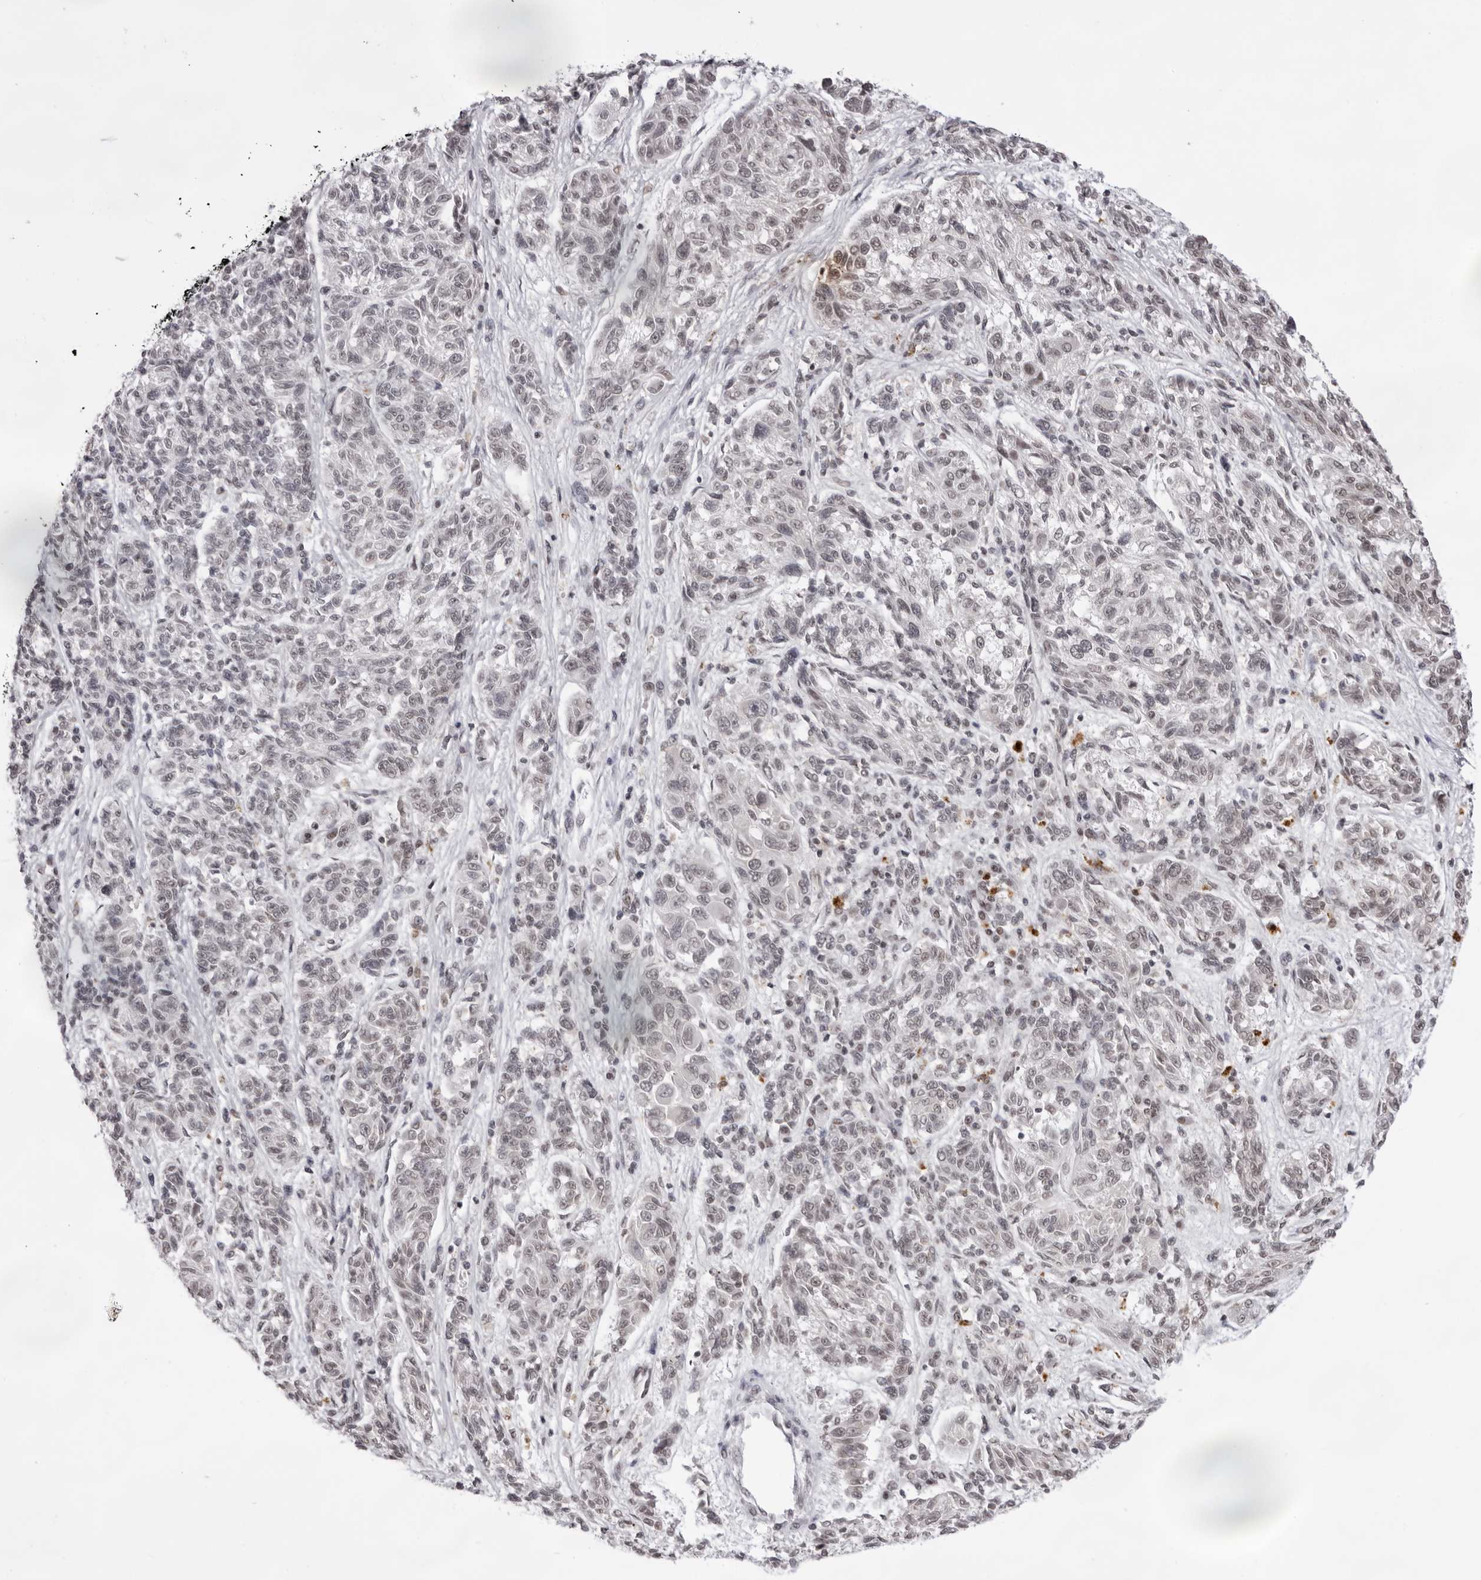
{"staining": {"intensity": "weak", "quantity": "<25%", "location": "nuclear"}, "tissue": "melanoma", "cell_type": "Tumor cells", "image_type": "cancer", "snomed": [{"axis": "morphology", "description": "Malignant melanoma, NOS"}, {"axis": "topography", "description": "Skin"}], "caption": "Micrograph shows no protein positivity in tumor cells of malignant melanoma tissue. (DAB (3,3'-diaminobenzidine) IHC with hematoxylin counter stain).", "gene": "NTM", "patient": {"sex": "male", "age": 53}}